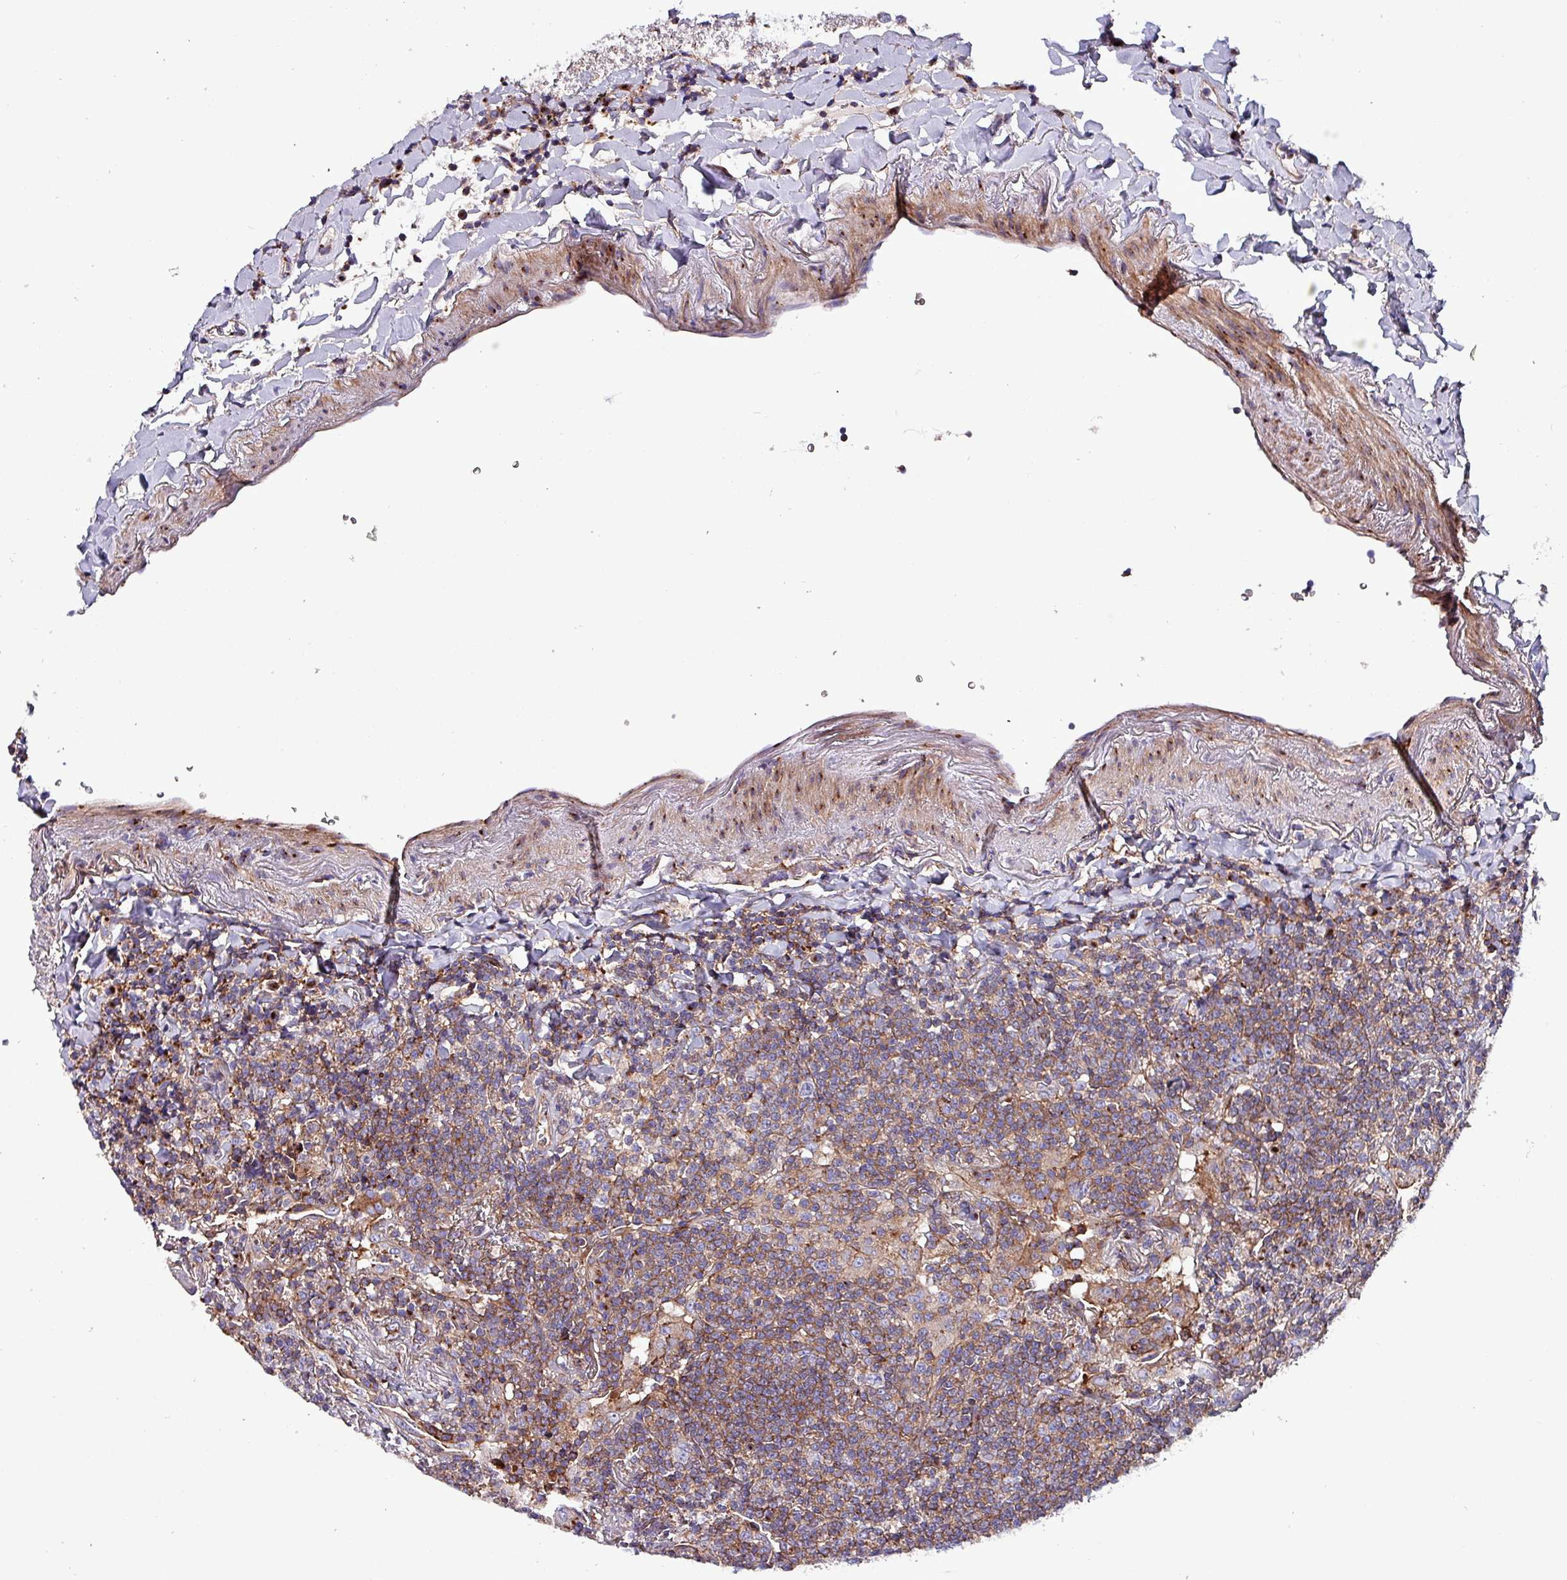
{"staining": {"intensity": "weak", "quantity": ">75%", "location": "cytoplasmic/membranous"}, "tissue": "lymphoma", "cell_type": "Tumor cells", "image_type": "cancer", "snomed": [{"axis": "morphology", "description": "Malignant lymphoma, non-Hodgkin's type, Low grade"}, {"axis": "topography", "description": "Lung"}], "caption": "A high-resolution photomicrograph shows IHC staining of low-grade malignant lymphoma, non-Hodgkin's type, which reveals weak cytoplasmic/membranous staining in approximately >75% of tumor cells.", "gene": "VAMP4", "patient": {"sex": "female", "age": 71}}